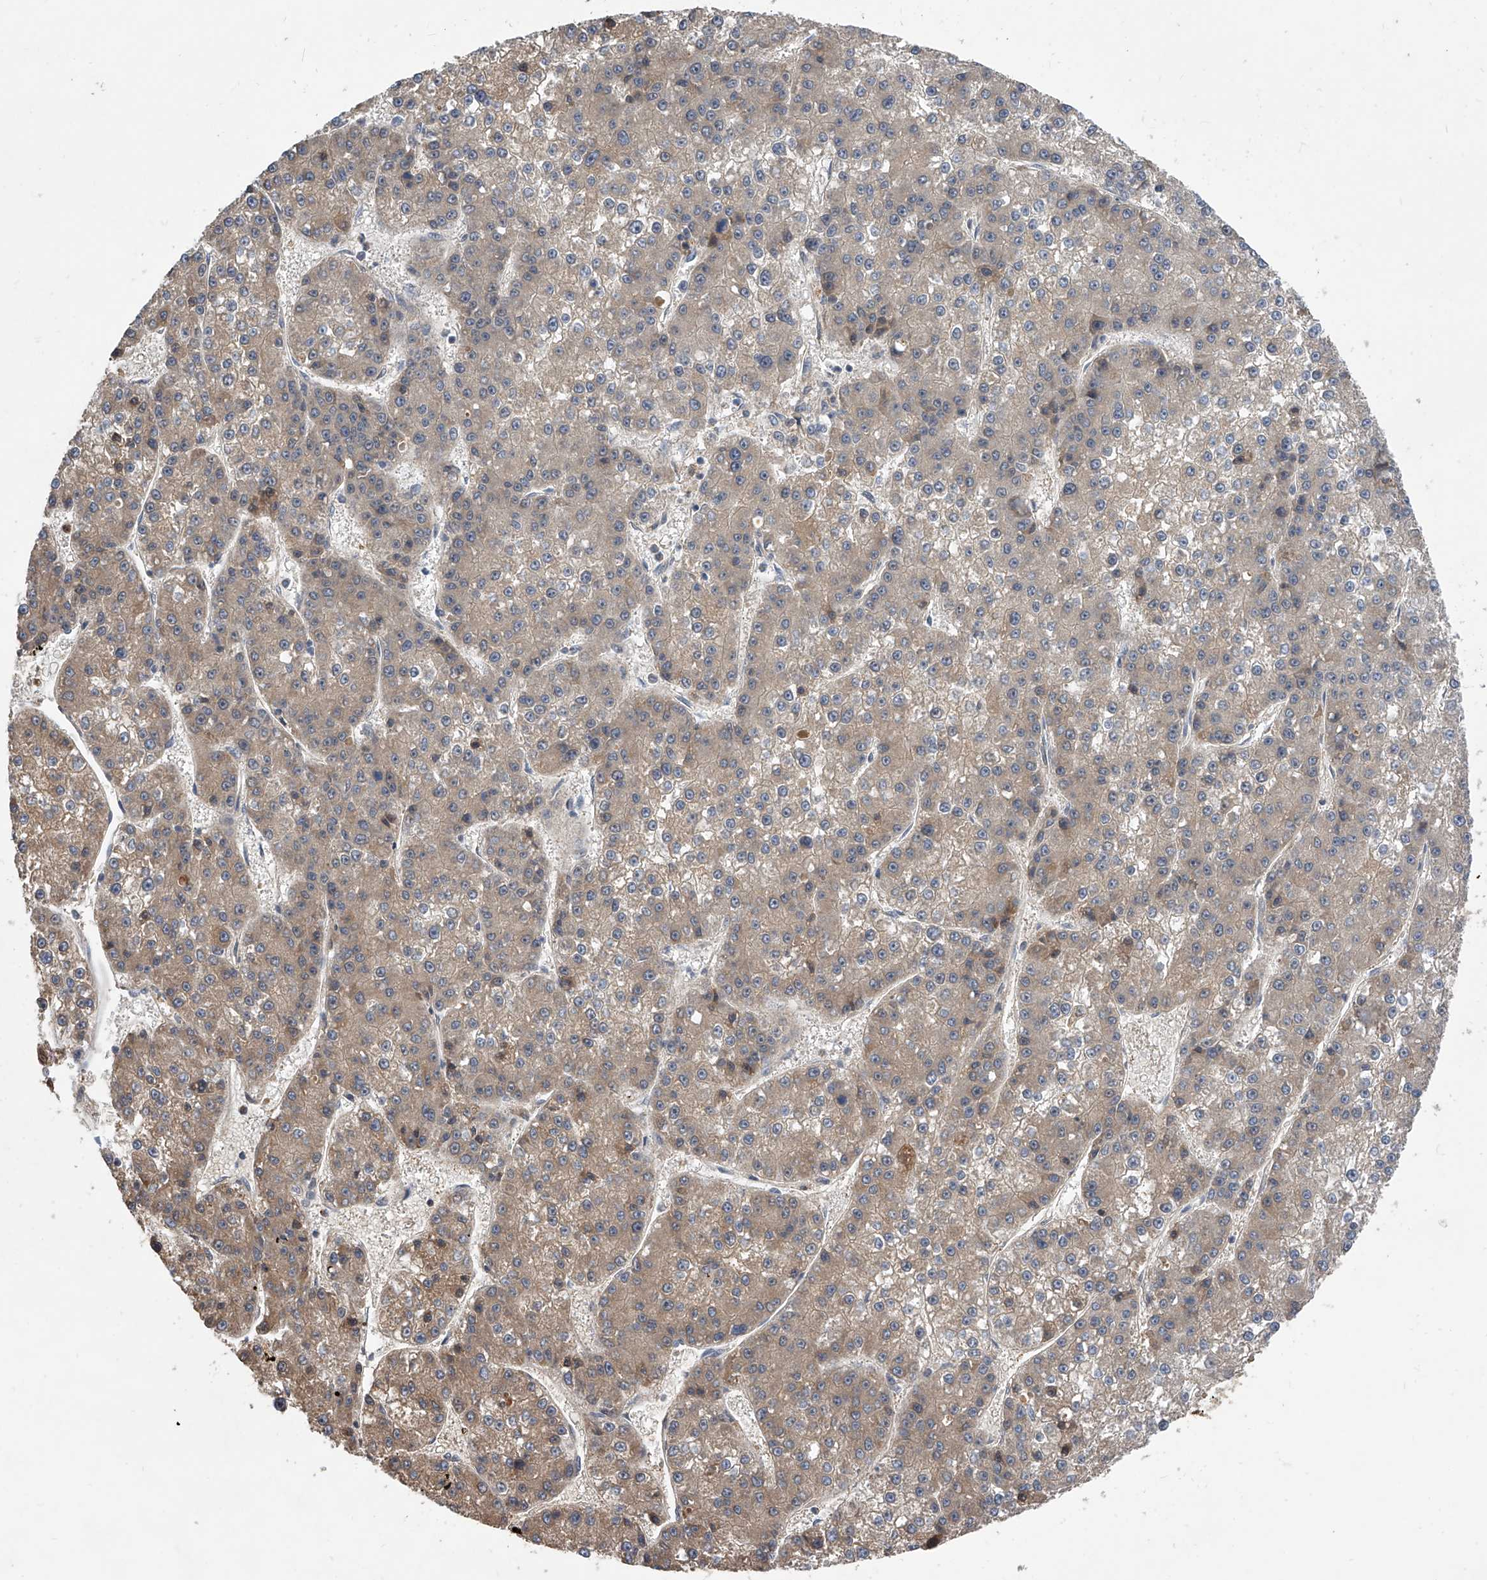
{"staining": {"intensity": "weak", "quantity": ">75%", "location": "cytoplasmic/membranous"}, "tissue": "liver cancer", "cell_type": "Tumor cells", "image_type": "cancer", "snomed": [{"axis": "morphology", "description": "Carcinoma, Hepatocellular, NOS"}, {"axis": "topography", "description": "Liver"}], "caption": "Brown immunohistochemical staining in liver cancer displays weak cytoplasmic/membranous positivity in approximately >75% of tumor cells.", "gene": "ZNF25", "patient": {"sex": "female", "age": 73}}